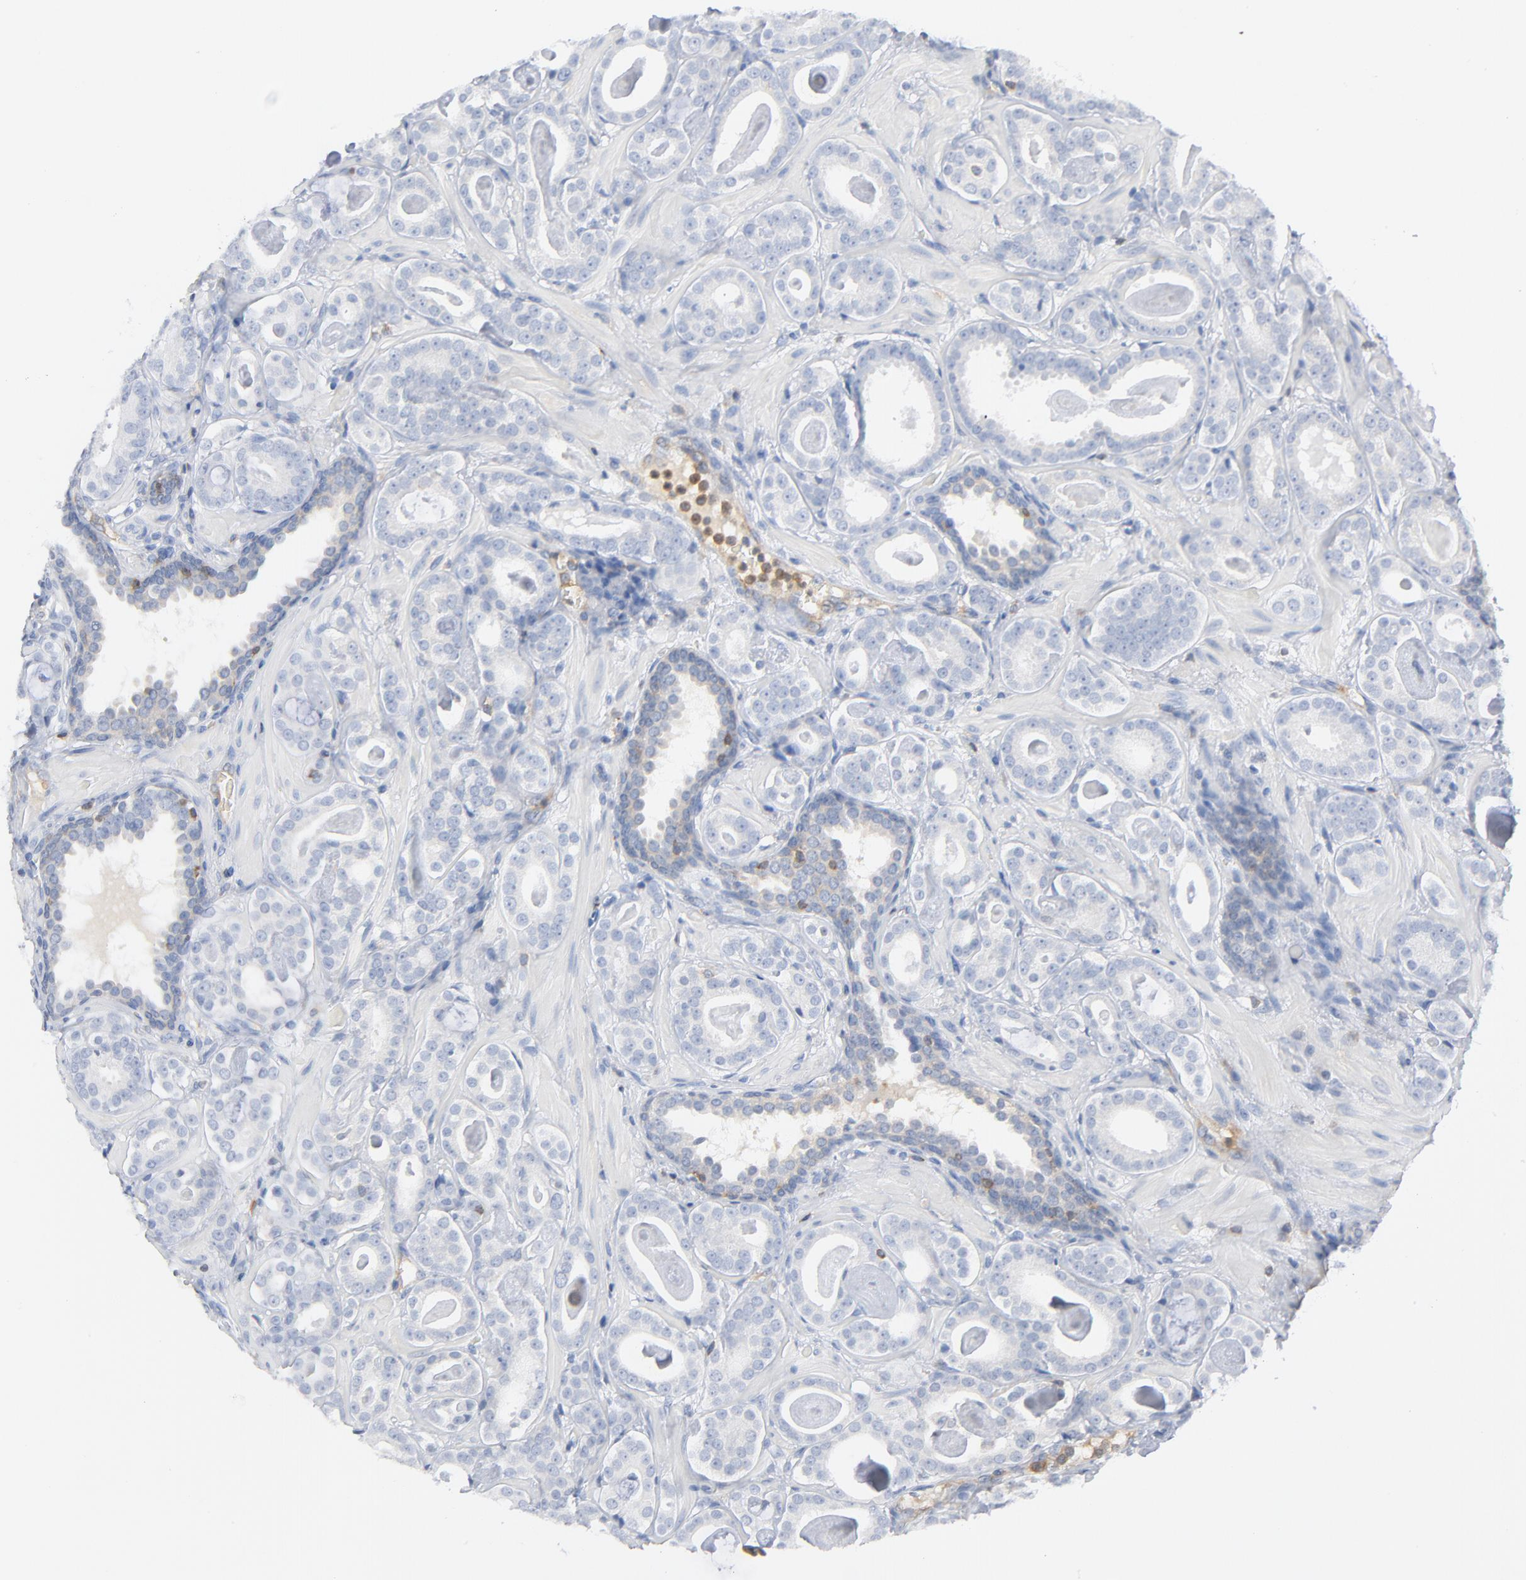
{"staining": {"intensity": "negative", "quantity": "none", "location": "none"}, "tissue": "prostate cancer", "cell_type": "Tumor cells", "image_type": "cancer", "snomed": [{"axis": "morphology", "description": "Adenocarcinoma, Low grade"}, {"axis": "topography", "description": "Prostate"}], "caption": "Immunohistochemistry (IHC) of prostate adenocarcinoma (low-grade) exhibits no positivity in tumor cells.", "gene": "PTK2B", "patient": {"sex": "male", "age": 57}}